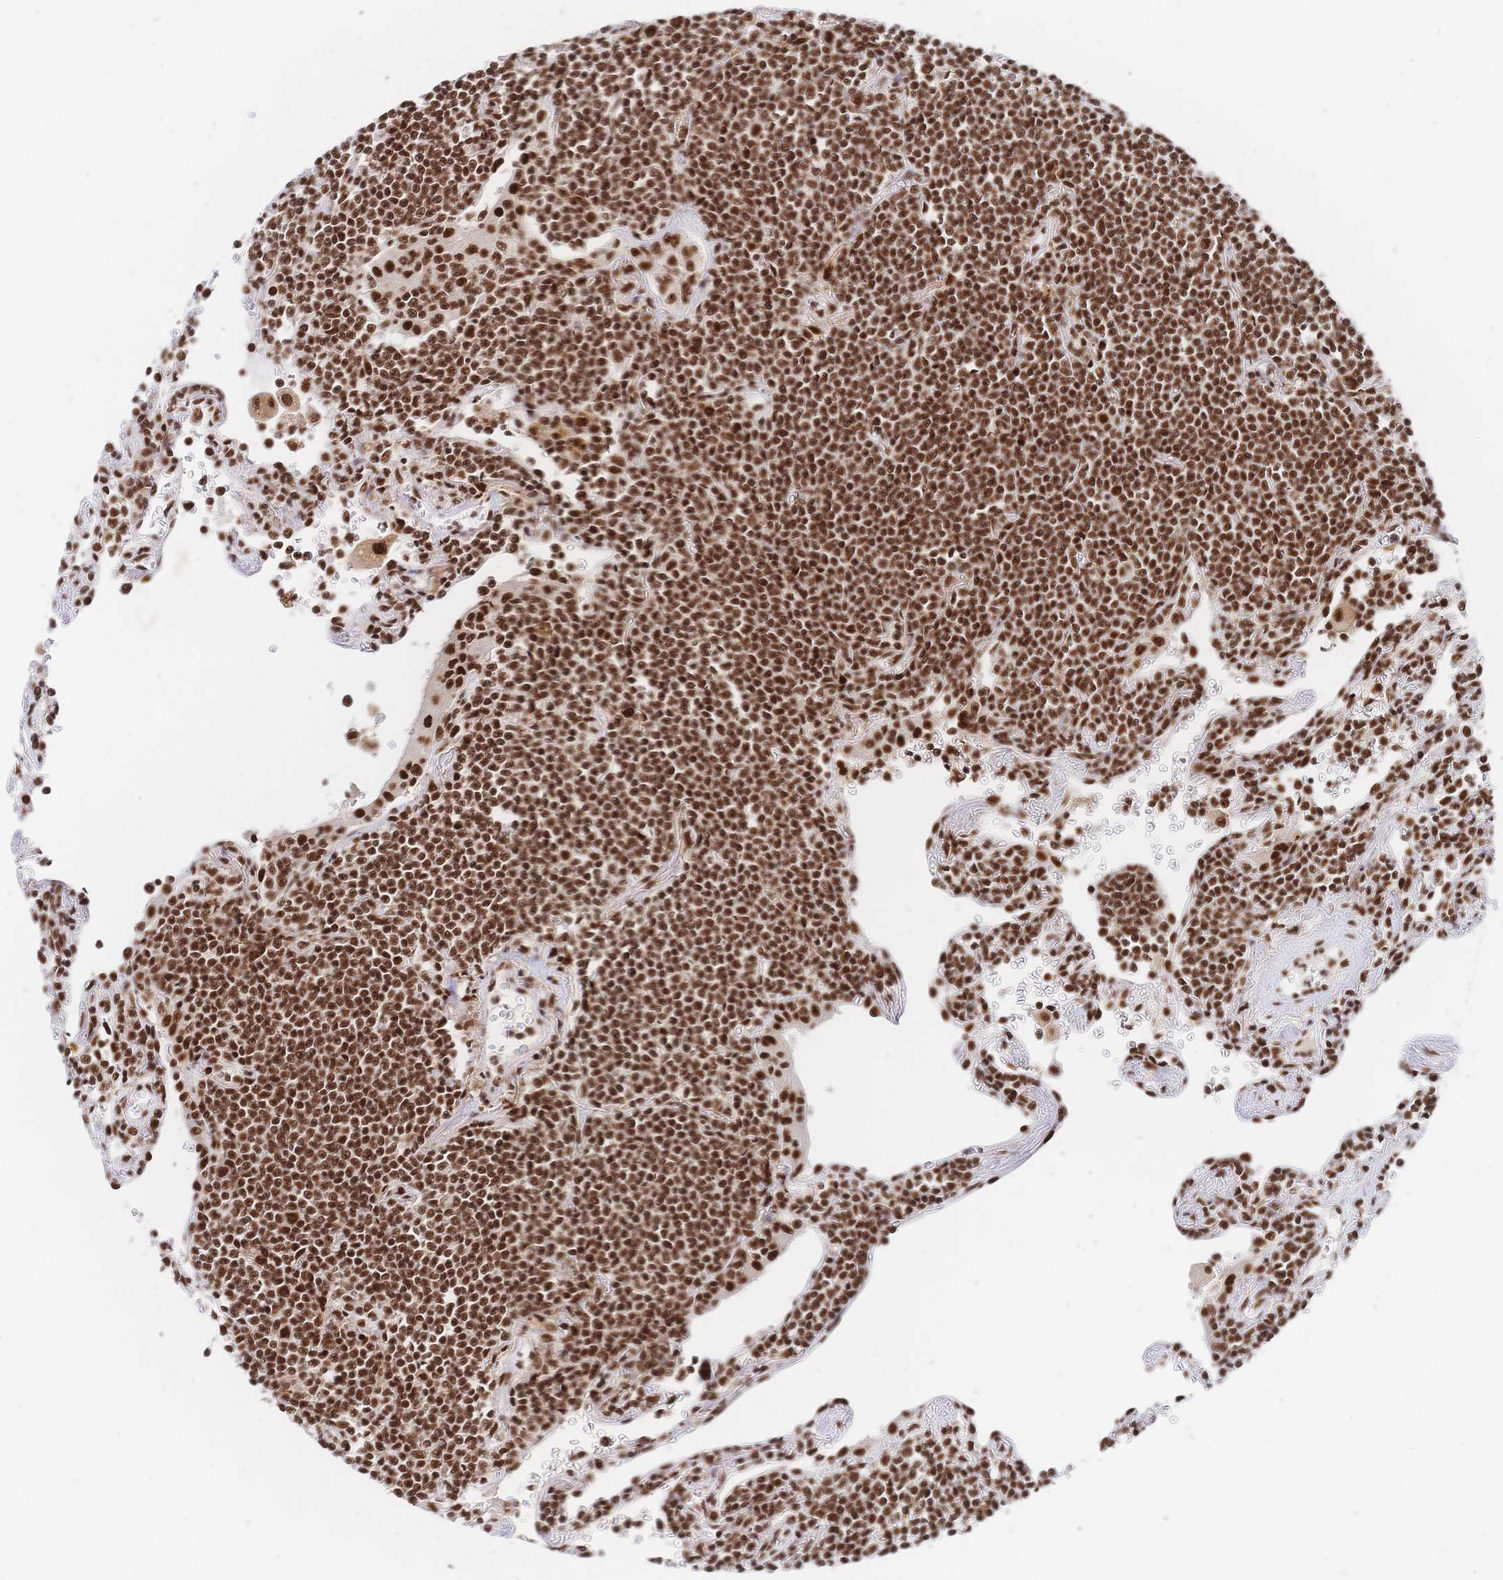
{"staining": {"intensity": "strong", "quantity": ">75%", "location": "nuclear"}, "tissue": "lymphoma", "cell_type": "Tumor cells", "image_type": "cancer", "snomed": [{"axis": "morphology", "description": "Malignant lymphoma, non-Hodgkin's type, Low grade"}, {"axis": "topography", "description": "Lung"}], "caption": "Immunohistochemical staining of lymphoma displays high levels of strong nuclear staining in about >75% of tumor cells.", "gene": "SRSF1", "patient": {"sex": "female", "age": 71}}